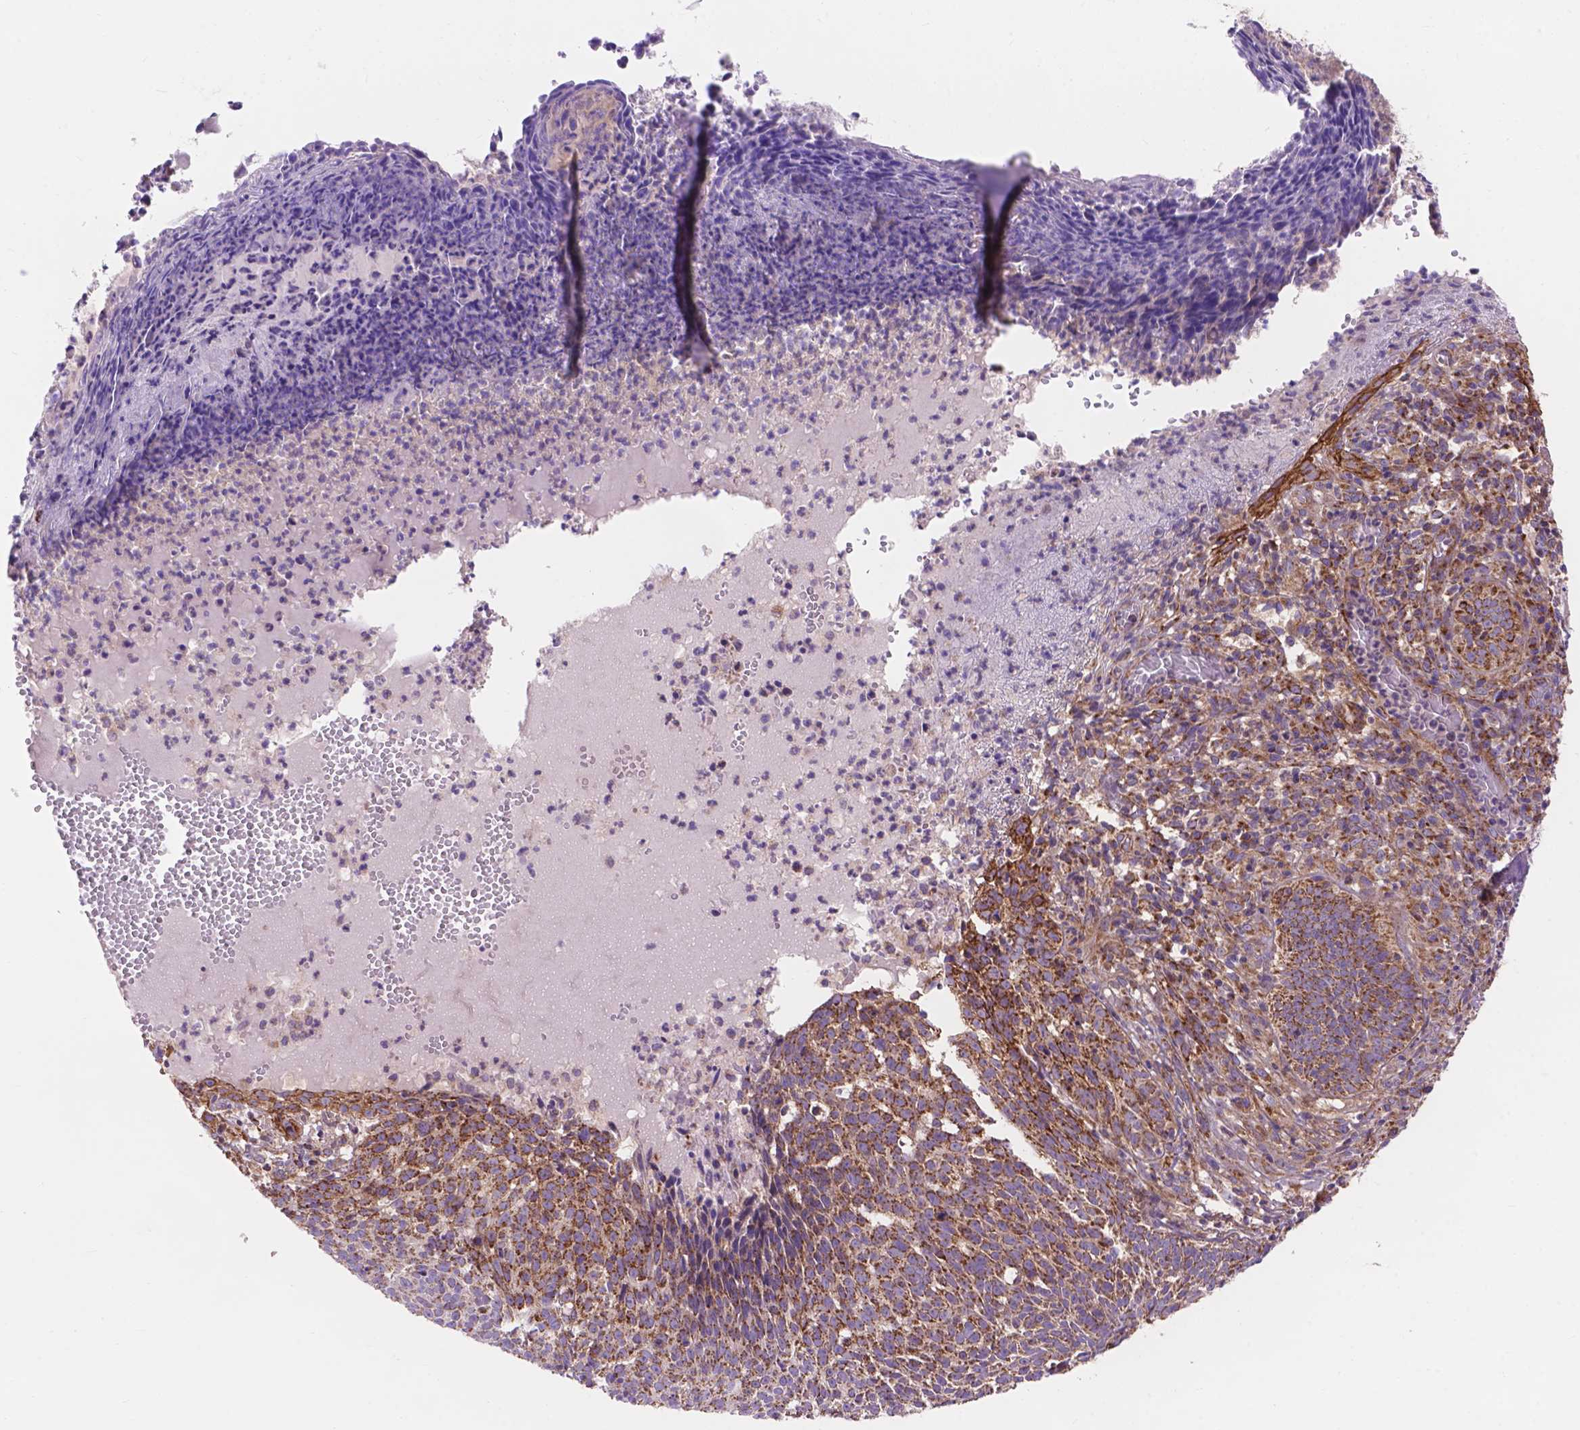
{"staining": {"intensity": "moderate", "quantity": "25%-75%", "location": "cytoplasmic/membranous"}, "tissue": "skin cancer", "cell_type": "Tumor cells", "image_type": "cancer", "snomed": [{"axis": "morphology", "description": "Basal cell carcinoma"}, {"axis": "topography", "description": "Skin"}], "caption": "DAB immunohistochemical staining of skin cancer demonstrates moderate cytoplasmic/membranous protein expression in about 25%-75% of tumor cells. (IHC, brightfield microscopy, high magnification).", "gene": "AK3", "patient": {"sex": "male", "age": 90}}